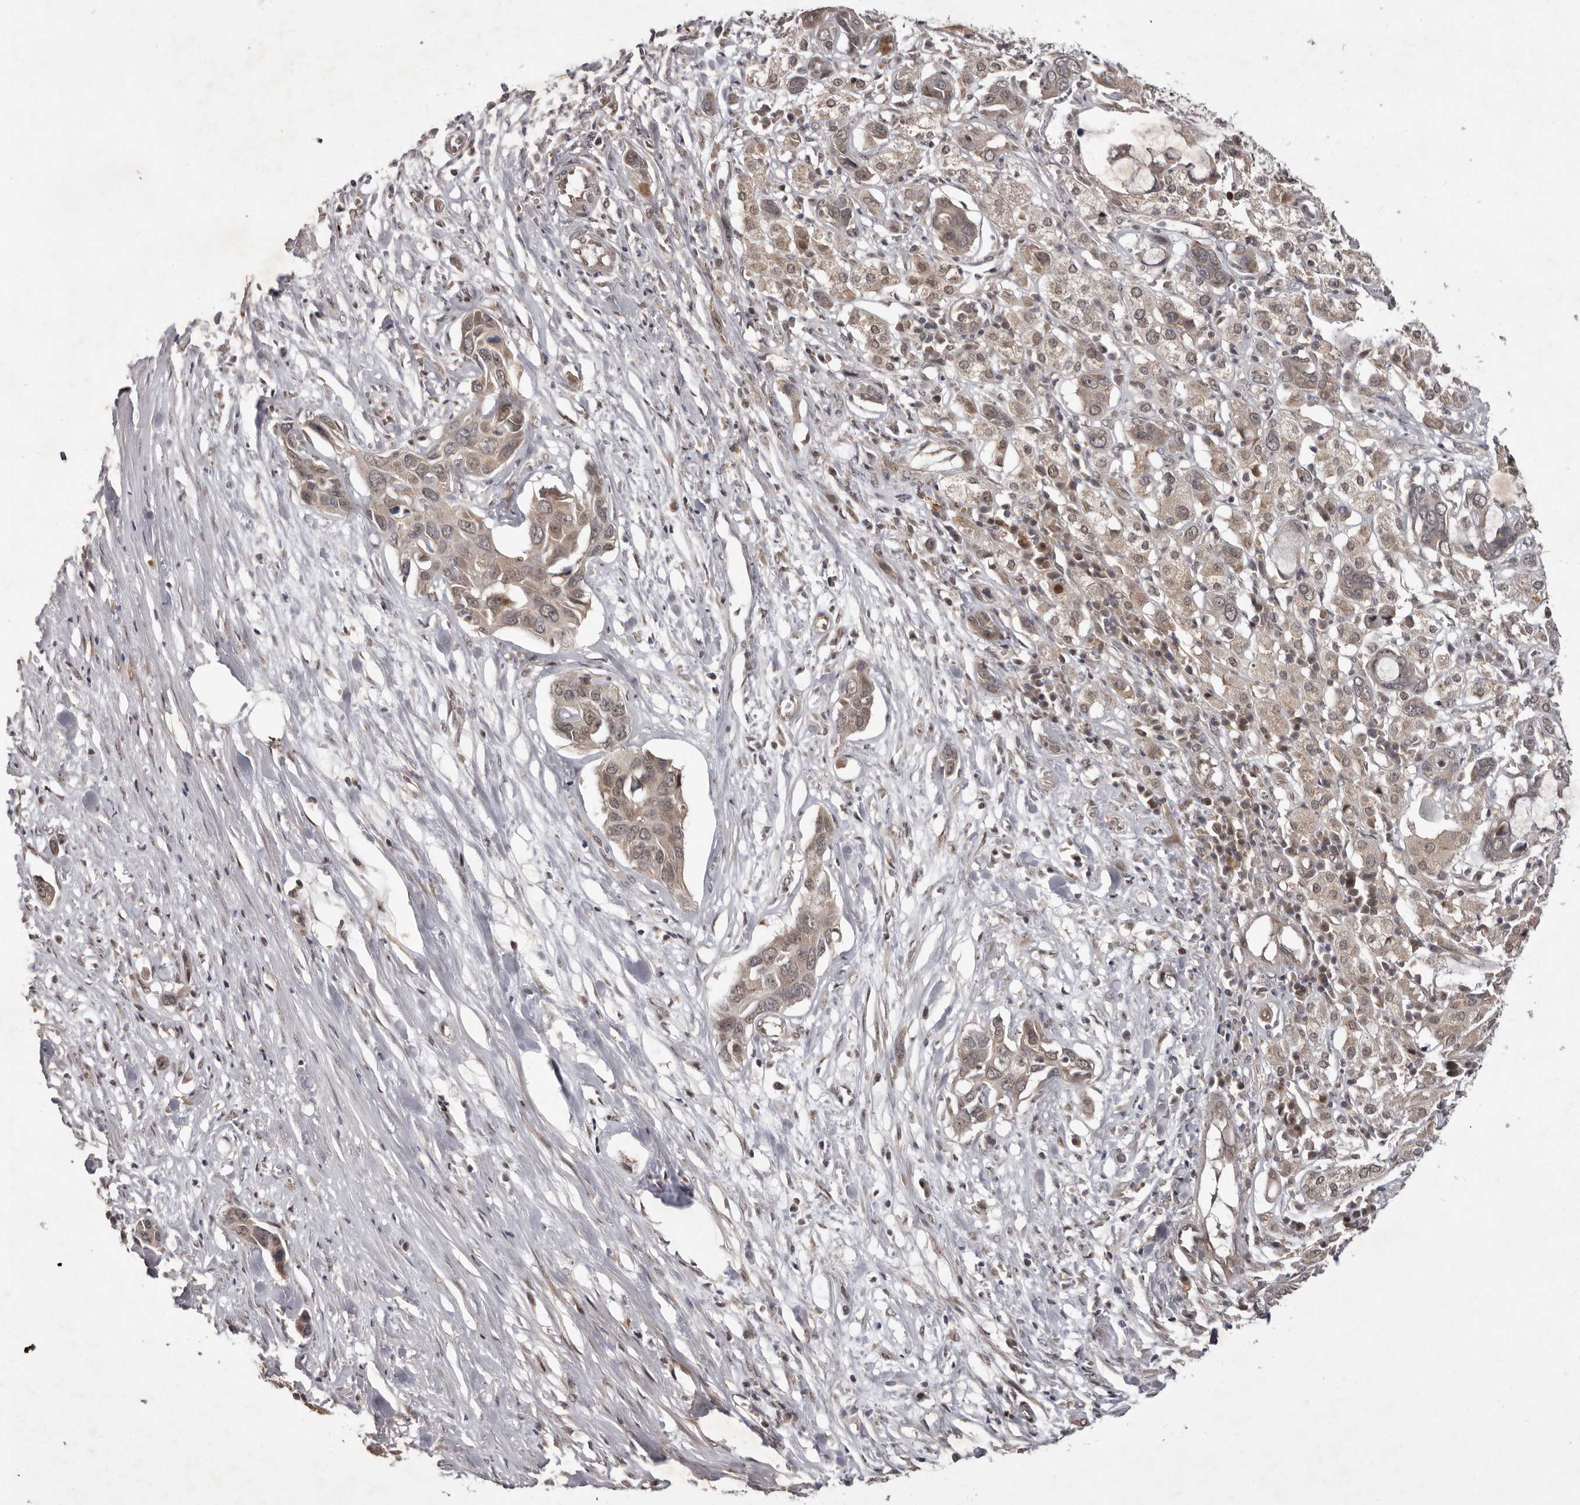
{"staining": {"intensity": "weak", "quantity": ">75%", "location": "cytoplasmic/membranous"}, "tissue": "pancreatic cancer", "cell_type": "Tumor cells", "image_type": "cancer", "snomed": [{"axis": "morphology", "description": "Adenocarcinoma, NOS"}, {"axis": "topography", "description": "Pancreas"}], "caption": "A brown stain labels weak cytoplasmic/membranous expression of a protein in adenocarcinoma (pancreatic) tumor cells.", "gene": "ABL1", "patient": {"sex": "female", "age": 60}}